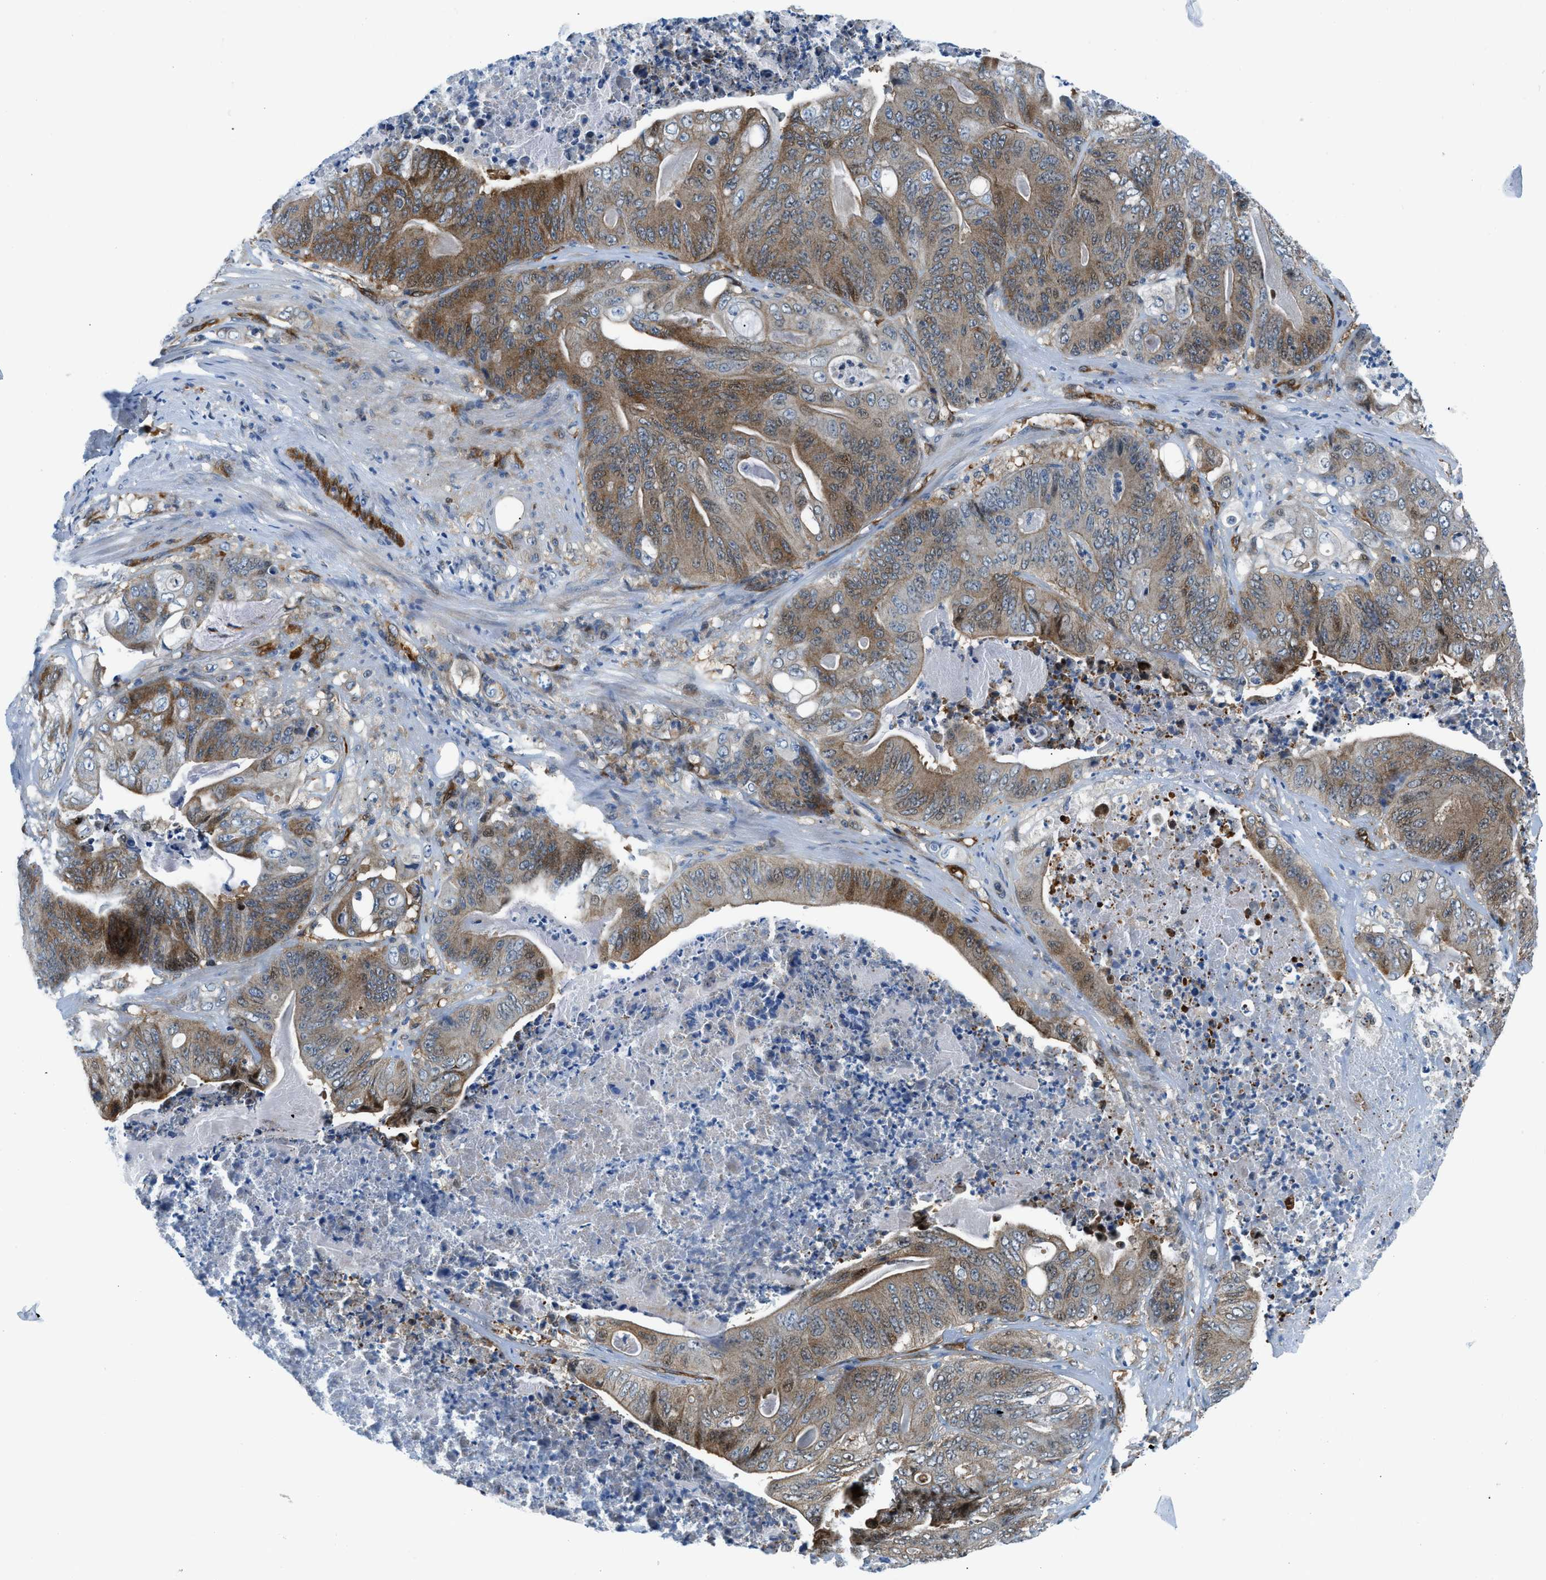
{"staining": {"intensity": "moderate", "quantity": "25%-75%", "location": "cytoplasmic/membranous,nuclear"}, "tissue": "stomach cancer", "cell_type": "Tumor cells", "image_type": "cancer", "snomed": [{"axis": "morphology", "description": "Adenocarcinoma, NOS"}, {"axis": "topography", "description": "Stomach"}], "caption": "An immunohistochemistry (IHC) micrograph of neoplastic tissue is shown. Protein staining in brown labels moderate cytoplasmic/membranous and nuclear positivity in stomach cancer (adenocarcinoma) within tumor cells.", "gene": "YWHAE", "patient": {"sex": "female", "age": 73}}